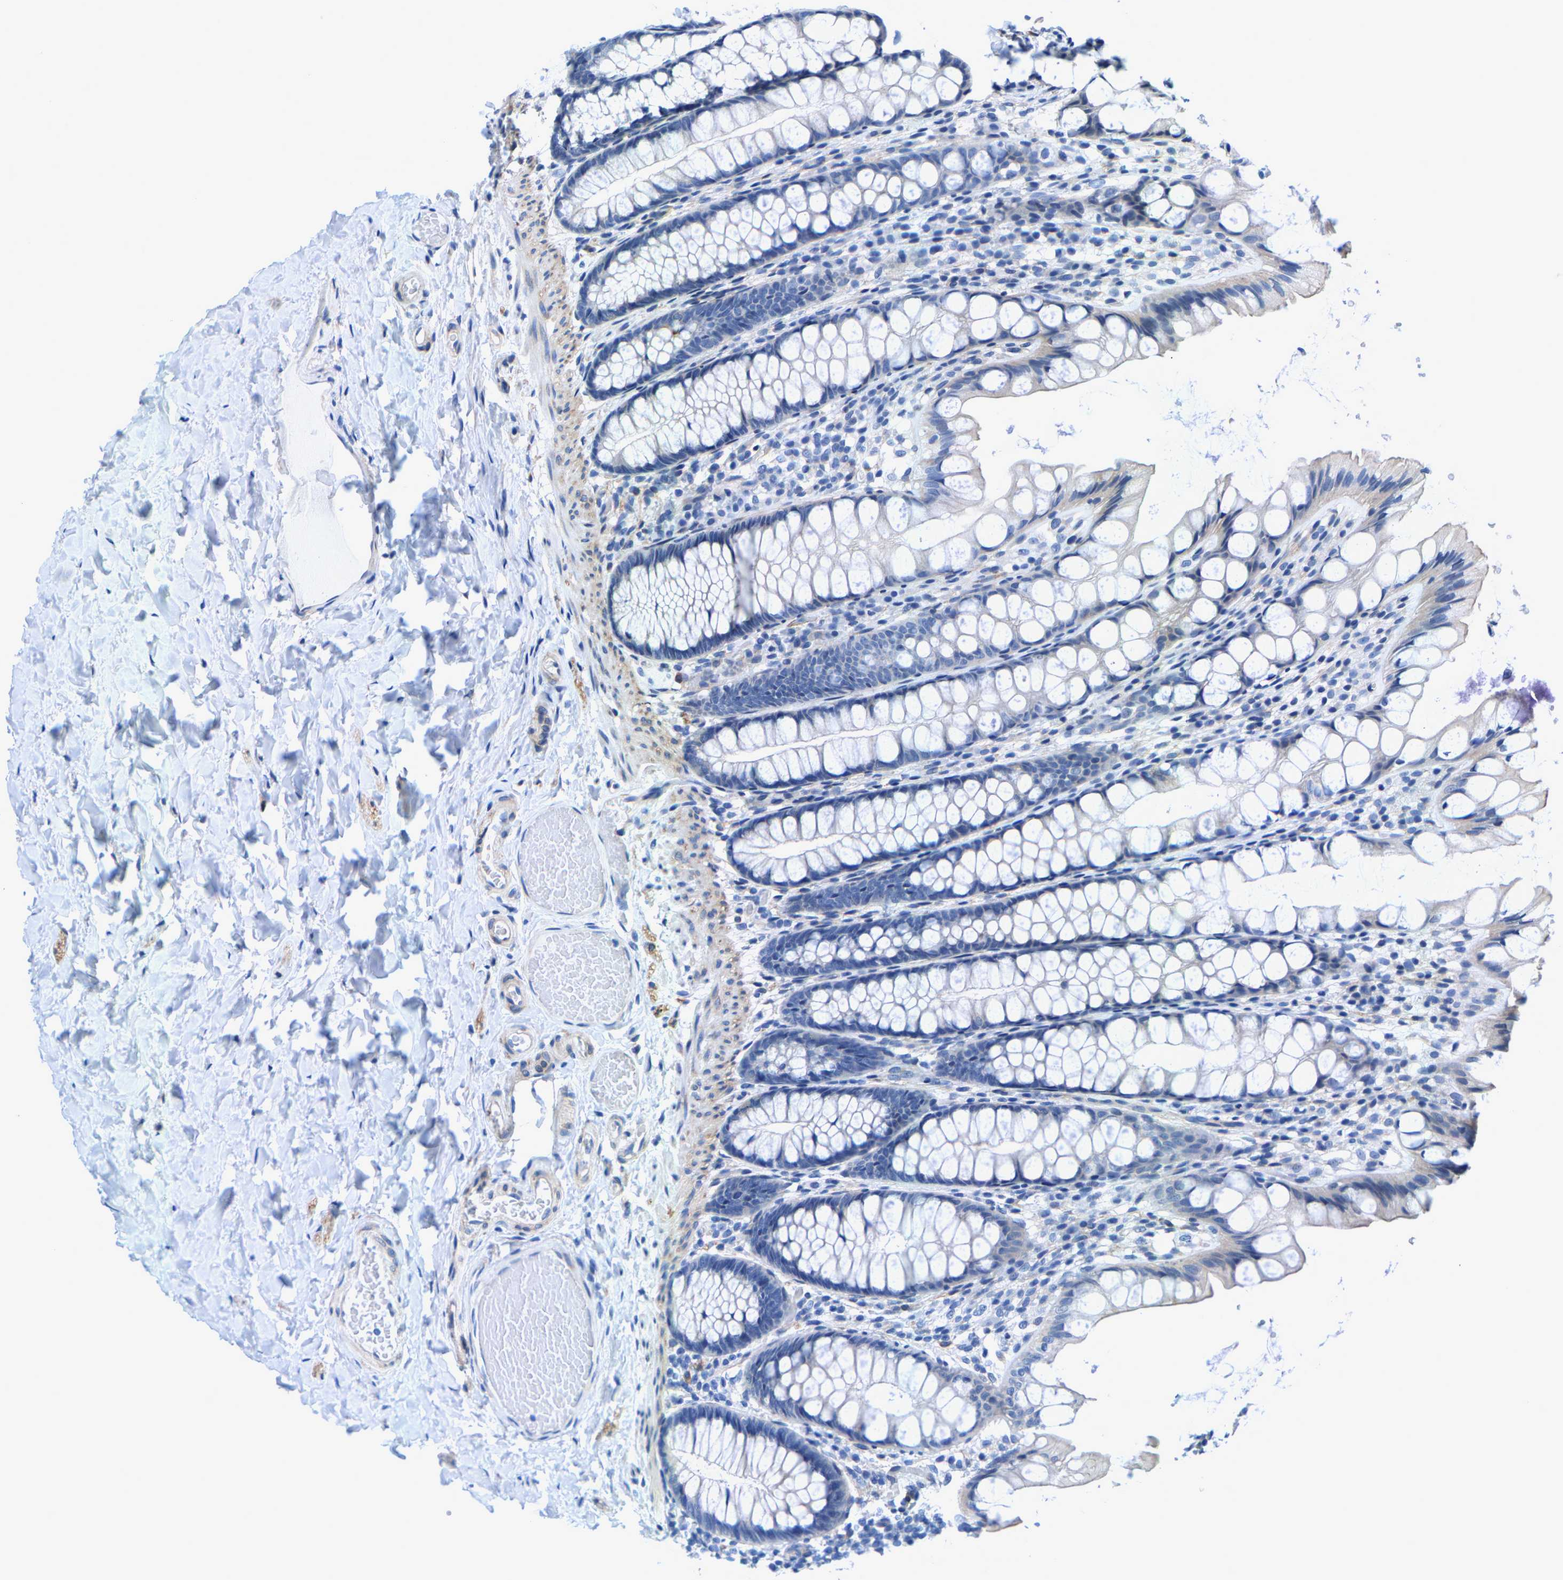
{"staining": {"intensity": "negative", "quantity": "none", "location": "none"}, "tissue": "colon", "cell_type": "Endothelial cells", "image_type": "normal", "snomed": [{"axis": "morphology", "description": "Normal tissue, NOS"}, {"axis": "topography", "description": "Colon"}], "caption": "This is an IHC micrograph of unremarkable human colon. There is no positivity in endothelial cells.", "gene": "DSCAM", "patient": {"sex": "male", "age": 47}}